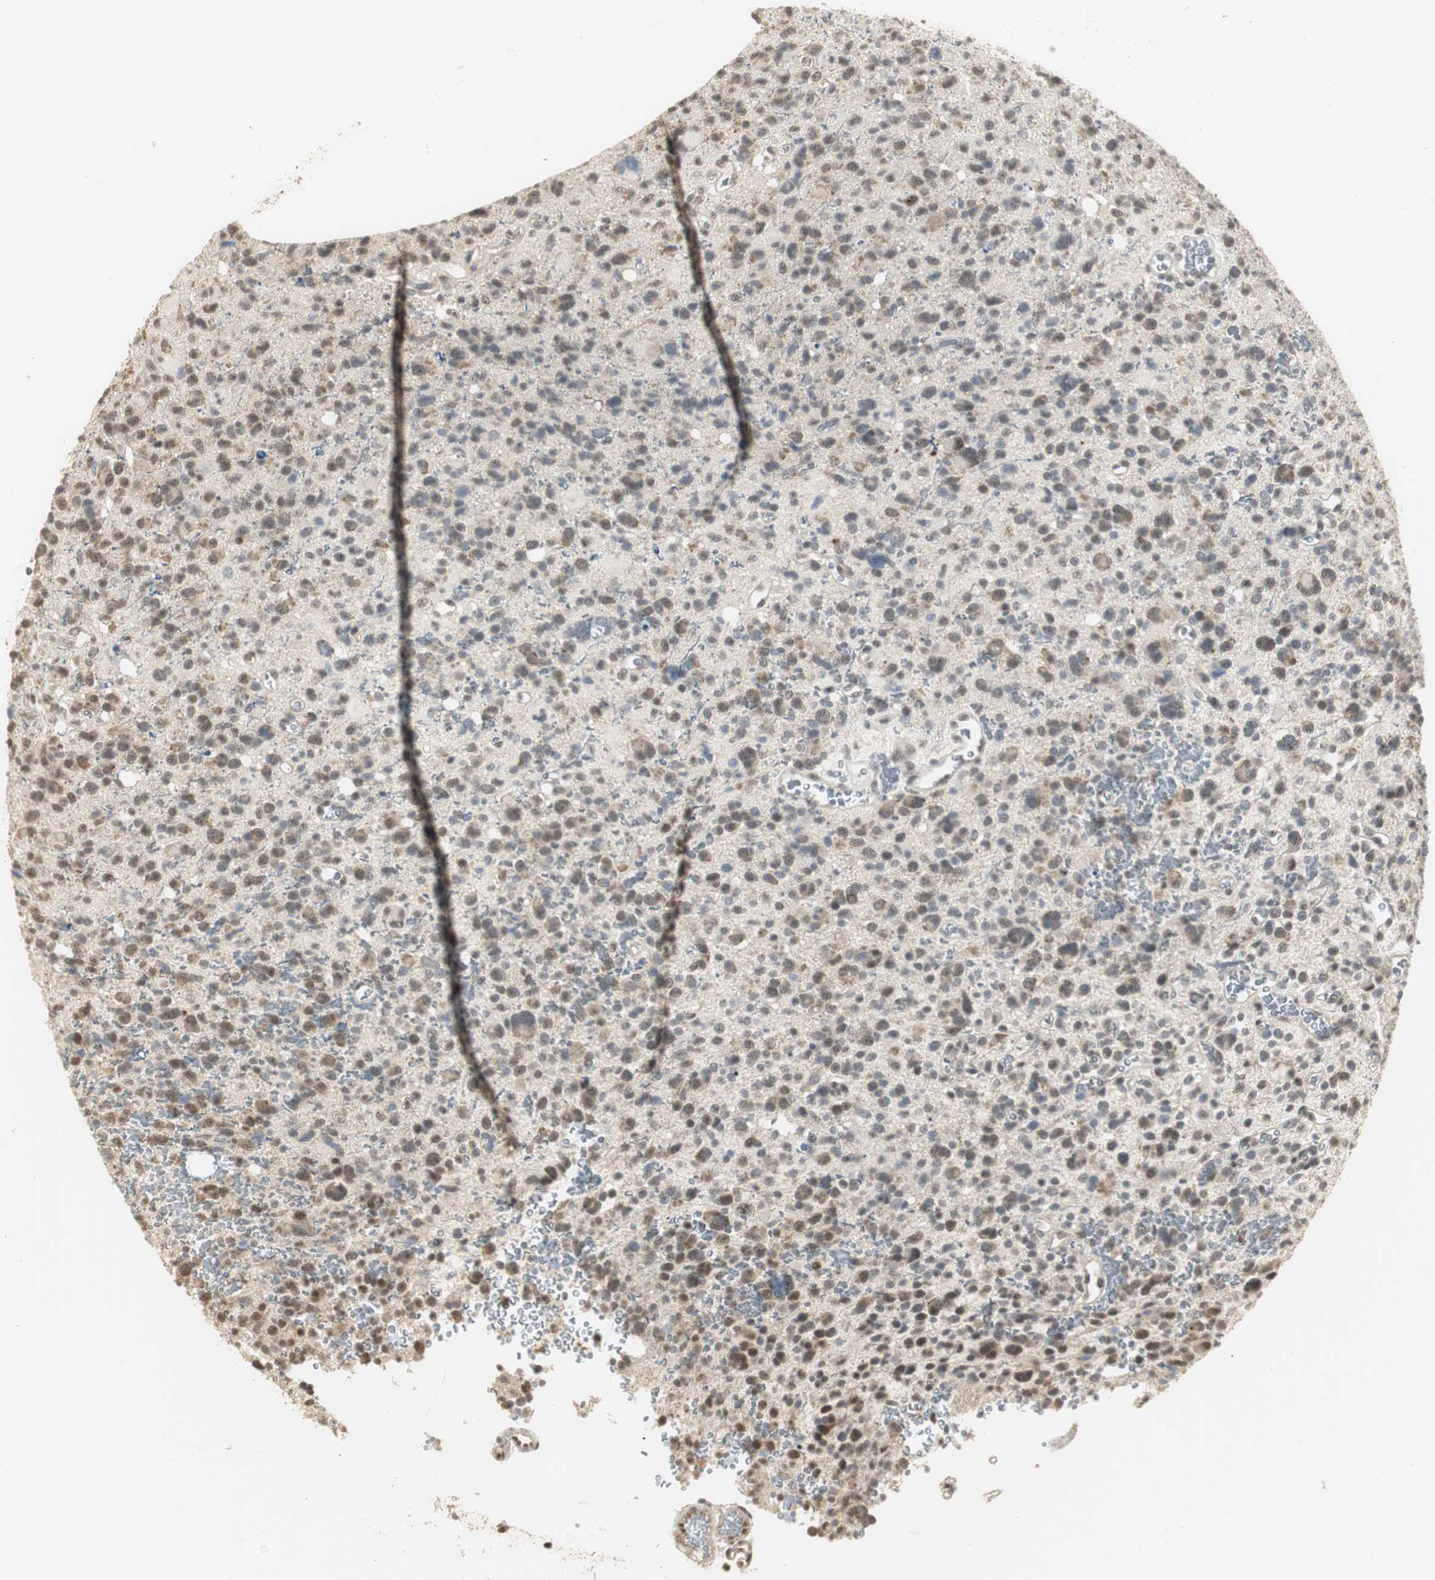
{"staining": {"intensity": "weak", "quantity": "25%-75%", "location": "cytoplasmic/membranous,nuclear"}, "tissue": "glioma", "cell_type": "Tumor cells", "image_type": "cancer", "snomed": [{"axis": "morphology", "description": "Glioma, malignant, High grade"}, {"axis": "topography", "description": "Brain"}], "caption": "High-grade glioma (malignant) stained with DAB immunohistochemistry exhibits low levels of weak cytoplasmic/membranous and nuclear positivity in approximately 25%-75% of tumor cells. (Brightfield microscopy of DAB IHC at high magnification).", "gene": "ELOA", "patient": {"sex": "male", "age": 48}}